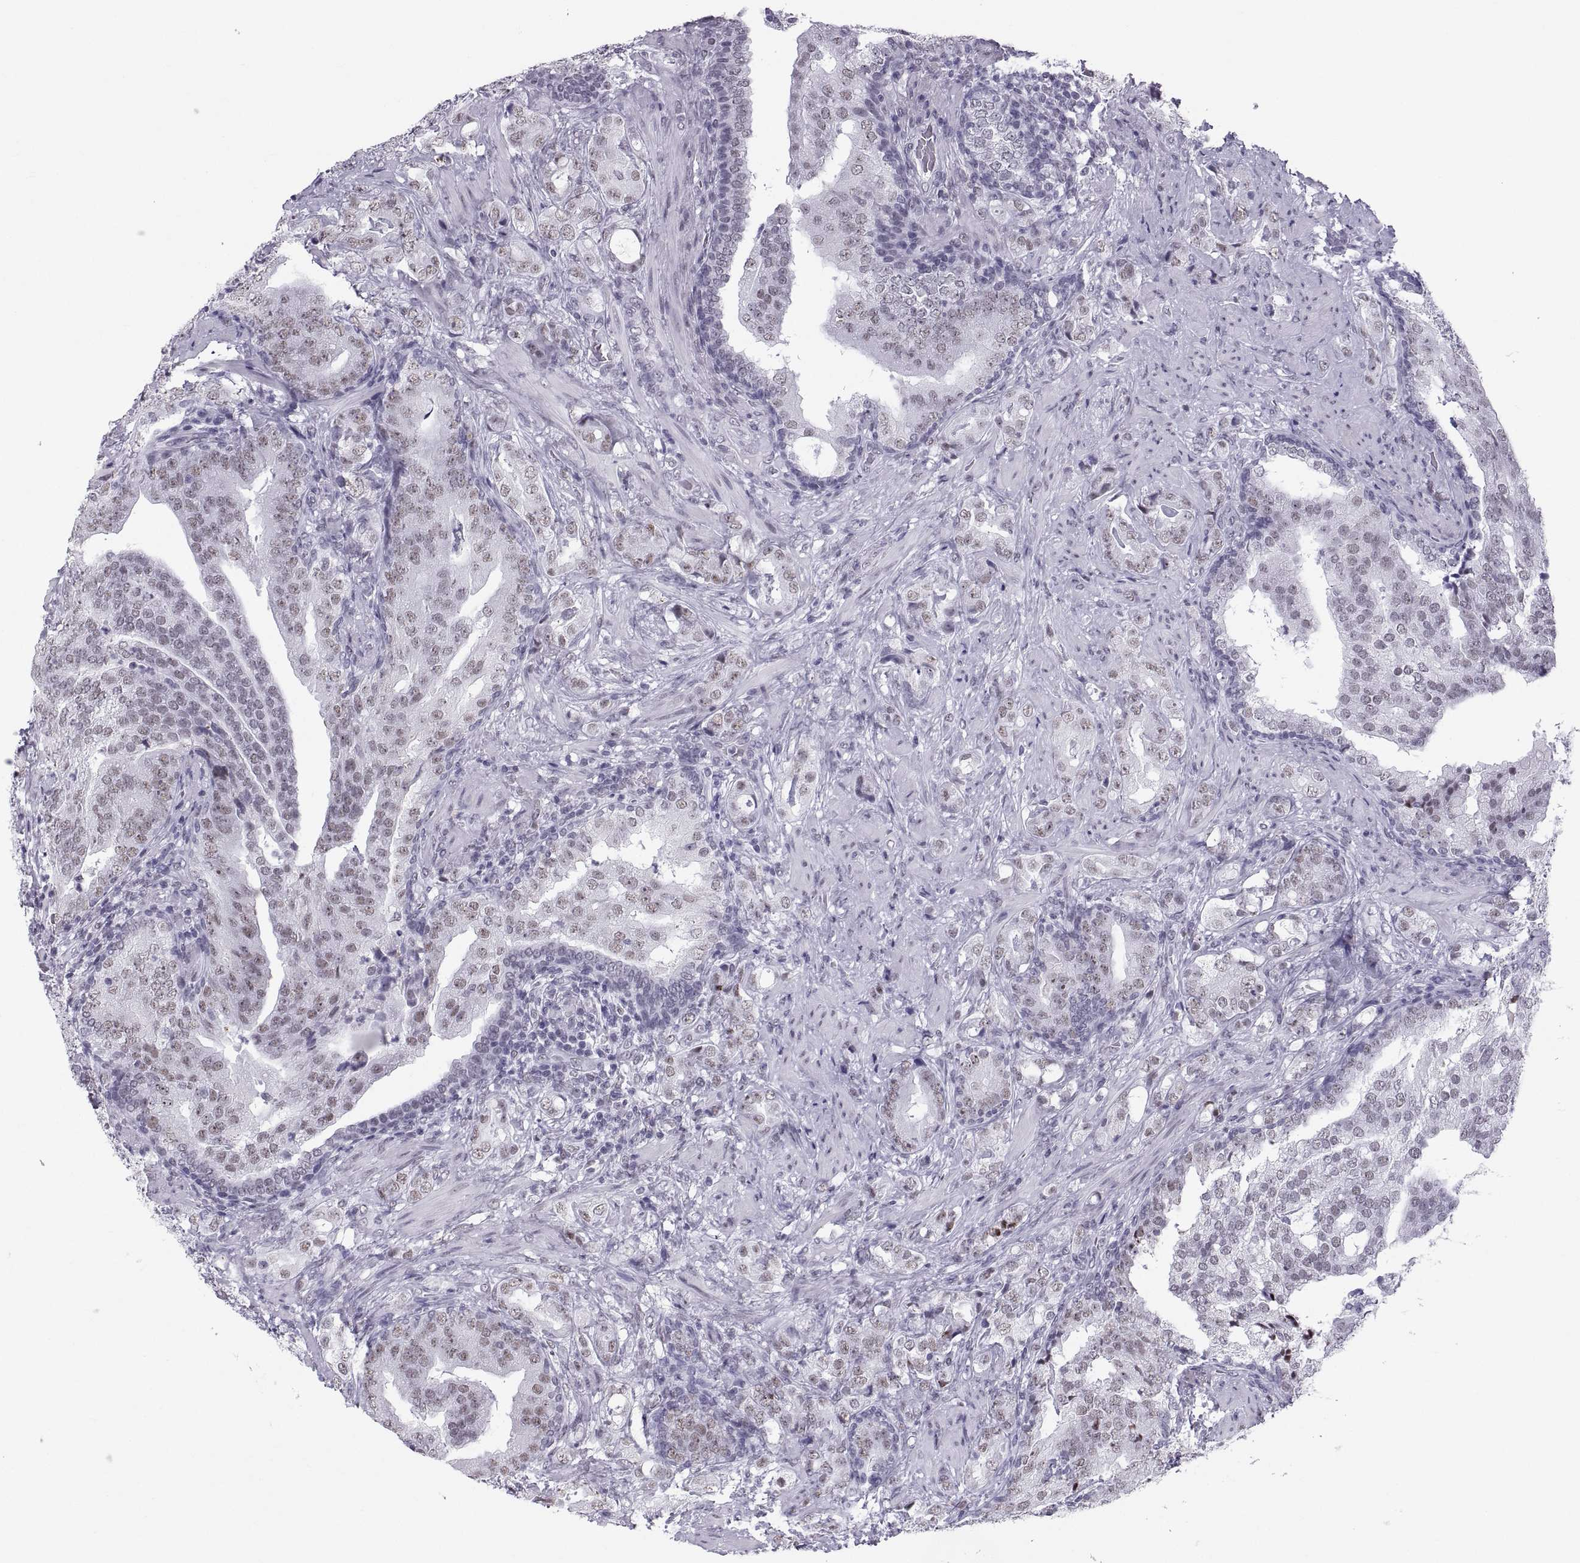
{"staining": {"intensity": "weak", "quantity": "25%-75%", "location": "nuclear"}, "tissue": "prostate cancer", "cell_type": "Tumor cells", "image_type": "cancer", "snomed": [{"axis": "morphology", "description": "Adenocarcinoma, NOS"}, {"axis": "topography", "description": "Prostate"}], "caption": "Immunohistochemical staining of prostate adenocarcinoma reveals low levels of weak nuclear staining in approximately 25%-75% of tumor cells. The protein of interest is stained brown, and the nuclei are stained in blue (DAB (3,3'-diaminobenzidine) IHC with brightfield microscopy, high magnification).", "gene": "NEUROD6", "patient": {"sex": "male", "age": 57}}